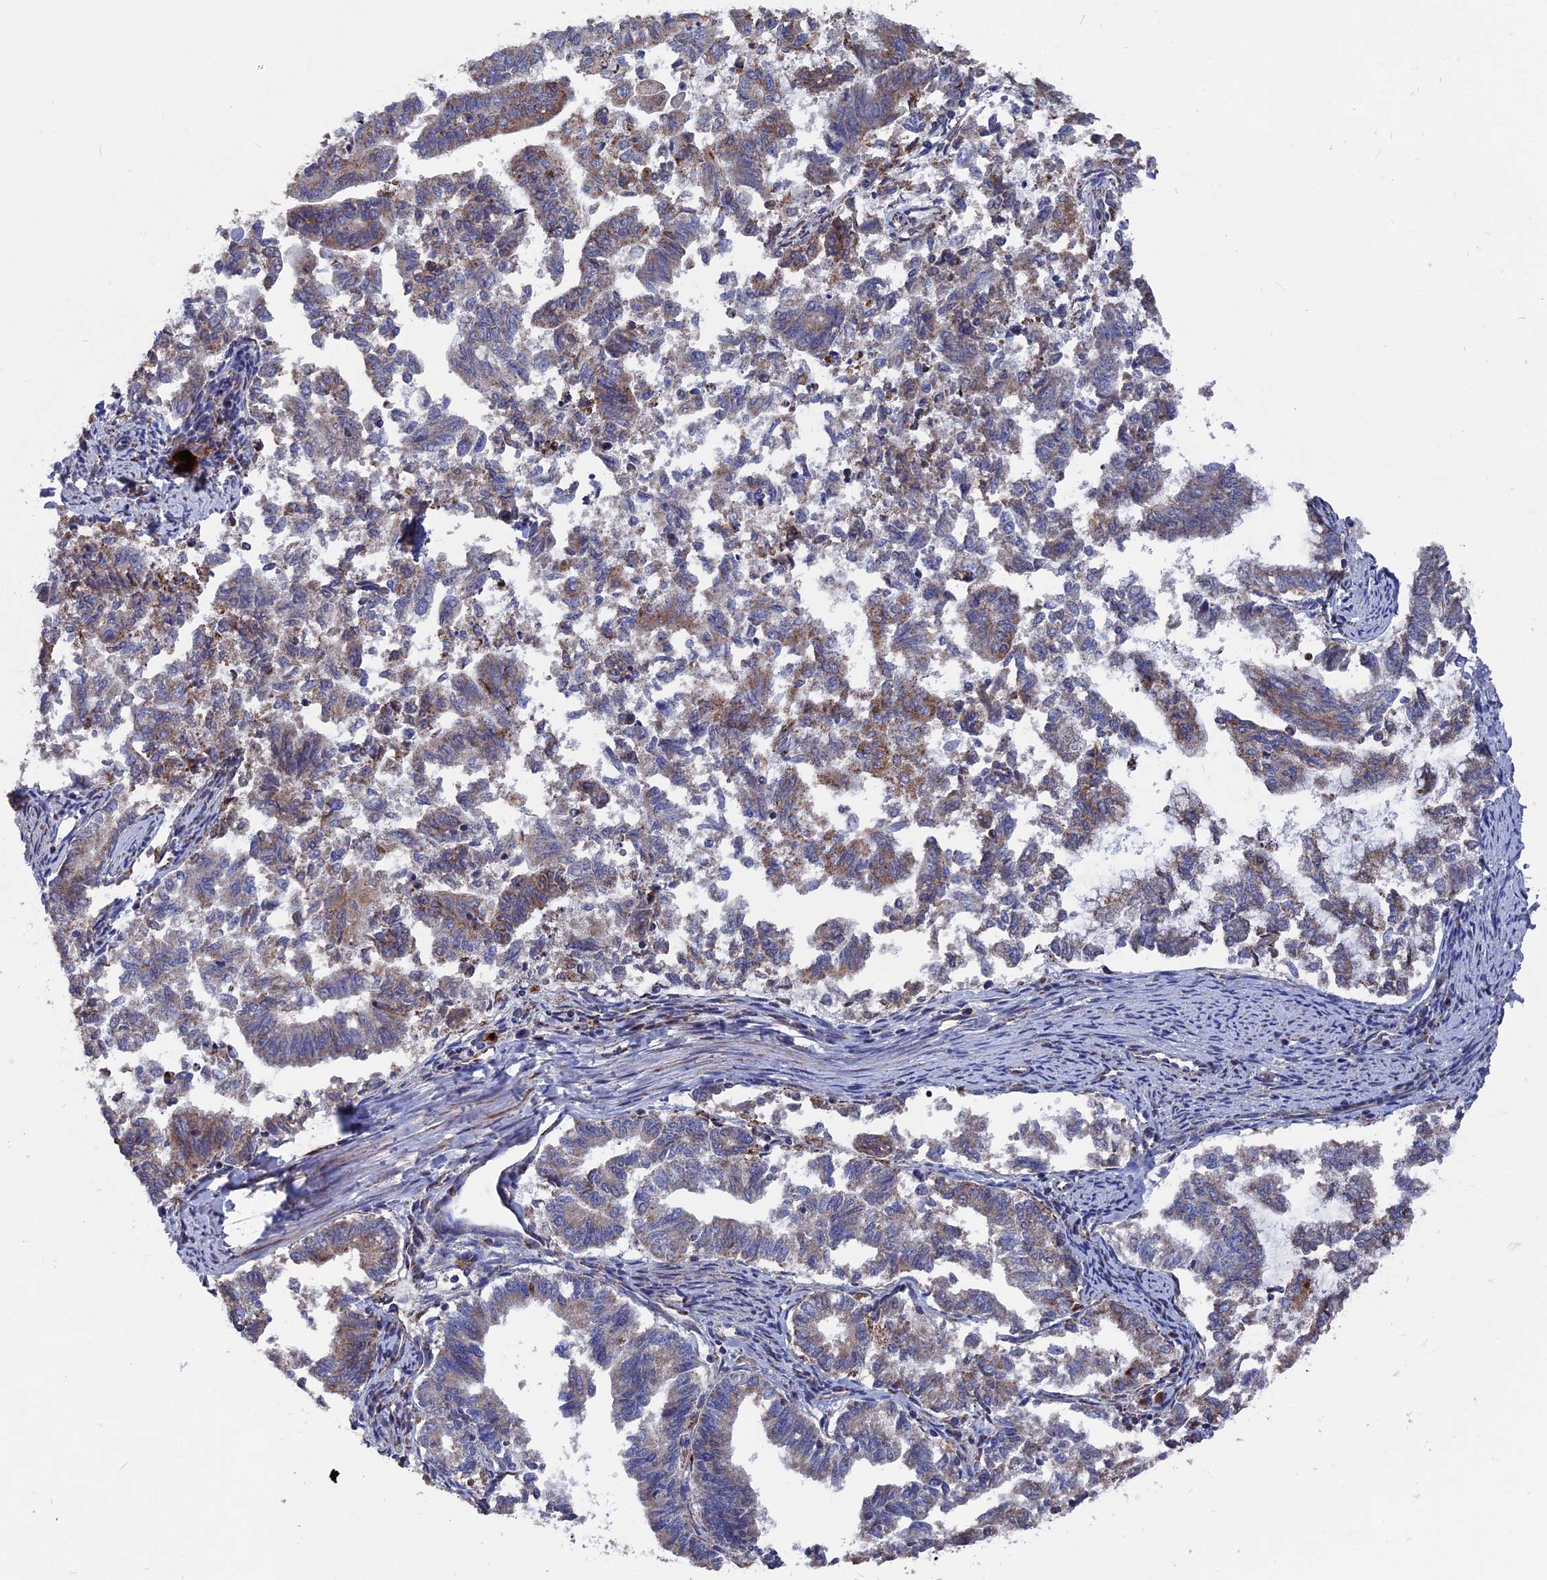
{"staining": {"intensity": "weak", "quantity": "25%-75%", "location": "cytoplasmic/membranous"}, "tissue": "endometrial cancer", "cell_type": "Tumor cells", "image_type": "cancer", "snomed": [{"axis": "morphology", "description": "Adenocarcinoma, NOS"}, {"axis": "topography", "description": "Endometrium"}], "caption": "Human endometrial cancer (adenocarcinoma) stained with a brown dye displays weak cytoplasmic/membranous positive staining in about 25%-75% of tumor cells.", "gene": "TGFA", "patient": {"sex": "female", "age": 79}}